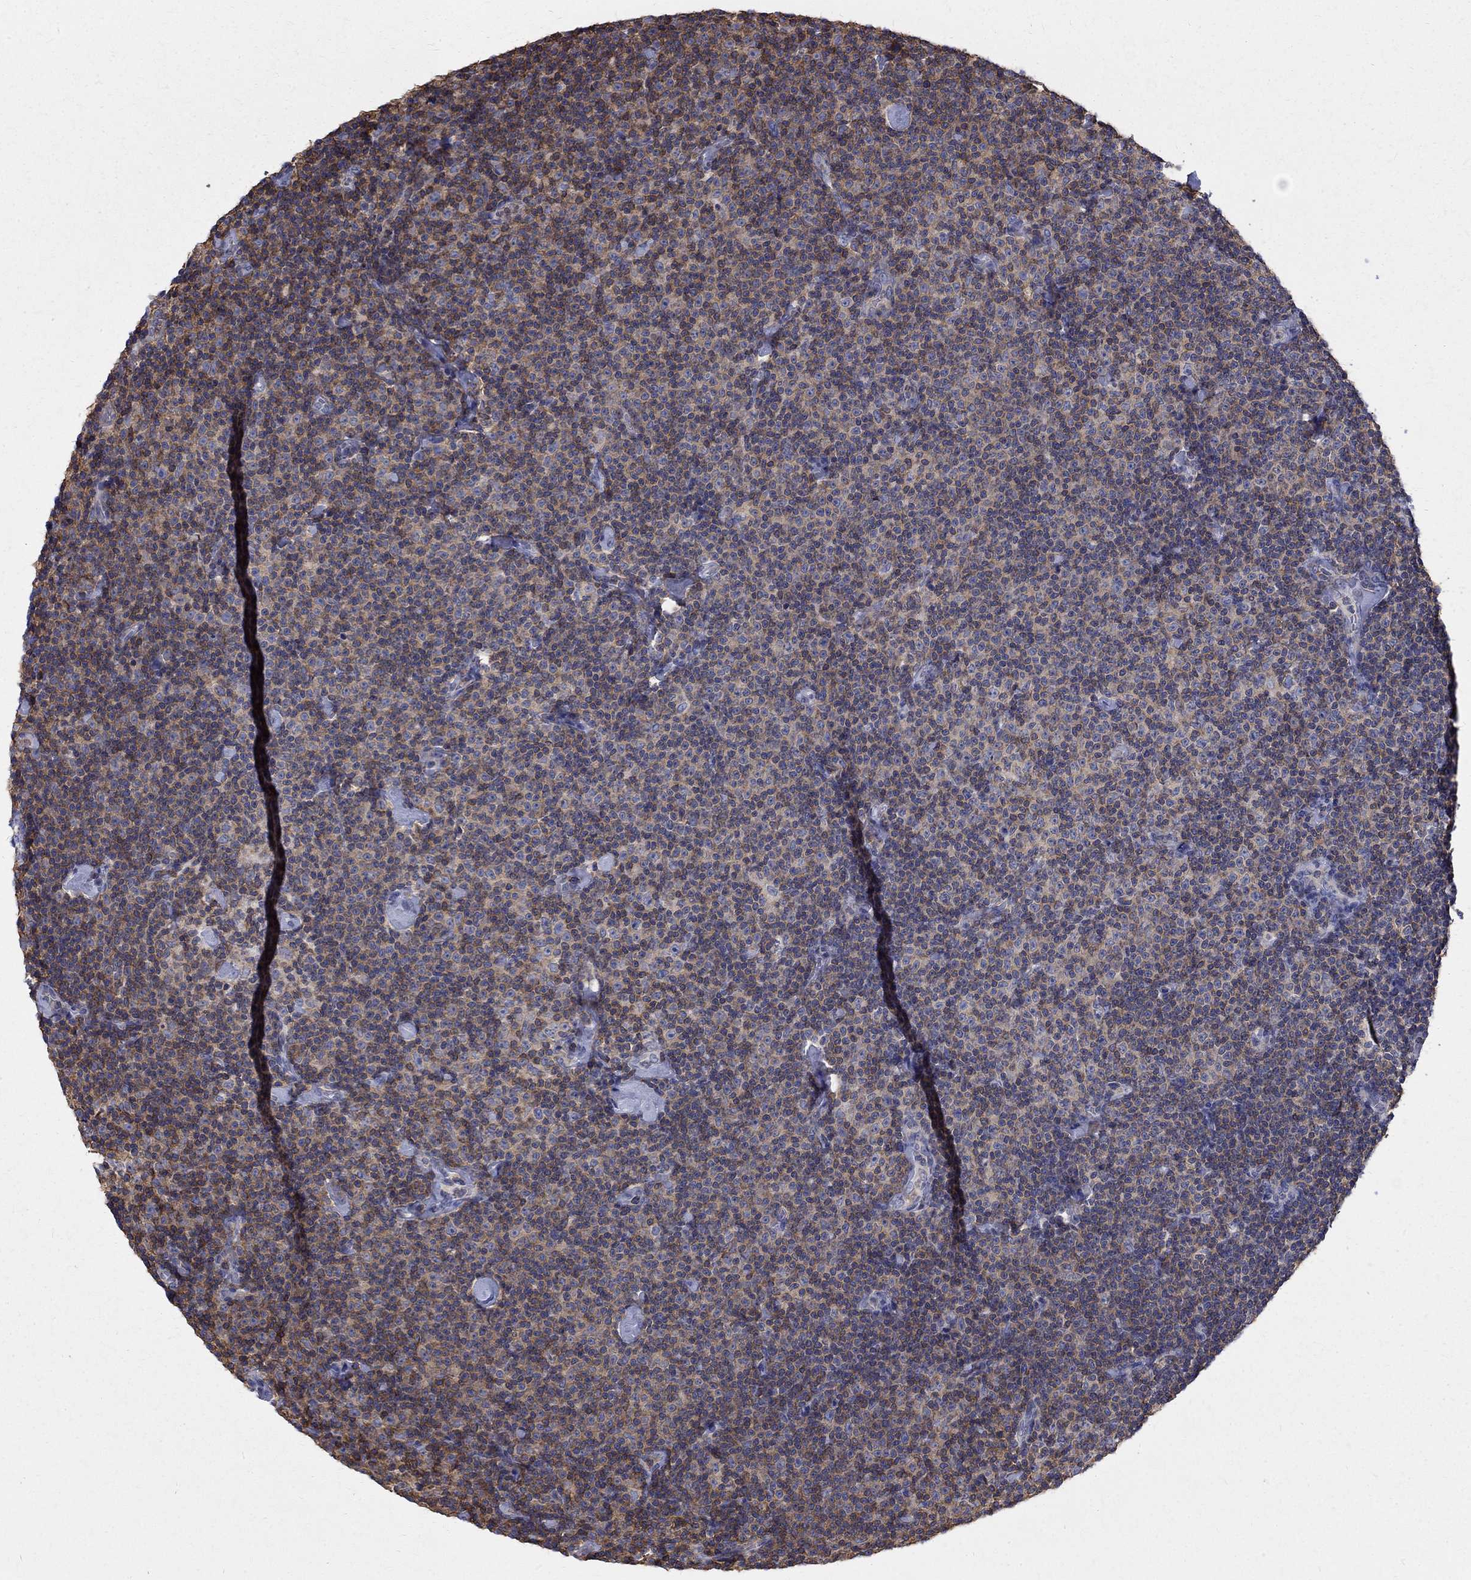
{"staining": {"intensity": "weak", "quantity": ">75%", "location": "cytoplasmic/membranous"}, "tissue": "lymphoma", "cell_type": "Tumor cells", "image_type": "cancer", "snomed": [{"axis": "morphology", "description": "Malignant lymphoma, non-Hodgkin's type, Low grade"}, {"axis": "topography", "description": "Lymph node"}], "caption": "A micrograph showing weak cytoplasmic/membranous expression in approximately >75% of tumor cells in lymphoma, as visualized by brown immunohistochemical staining.", "gene": "AGAP2", "patient": {"sex": "male", "age": 81}}